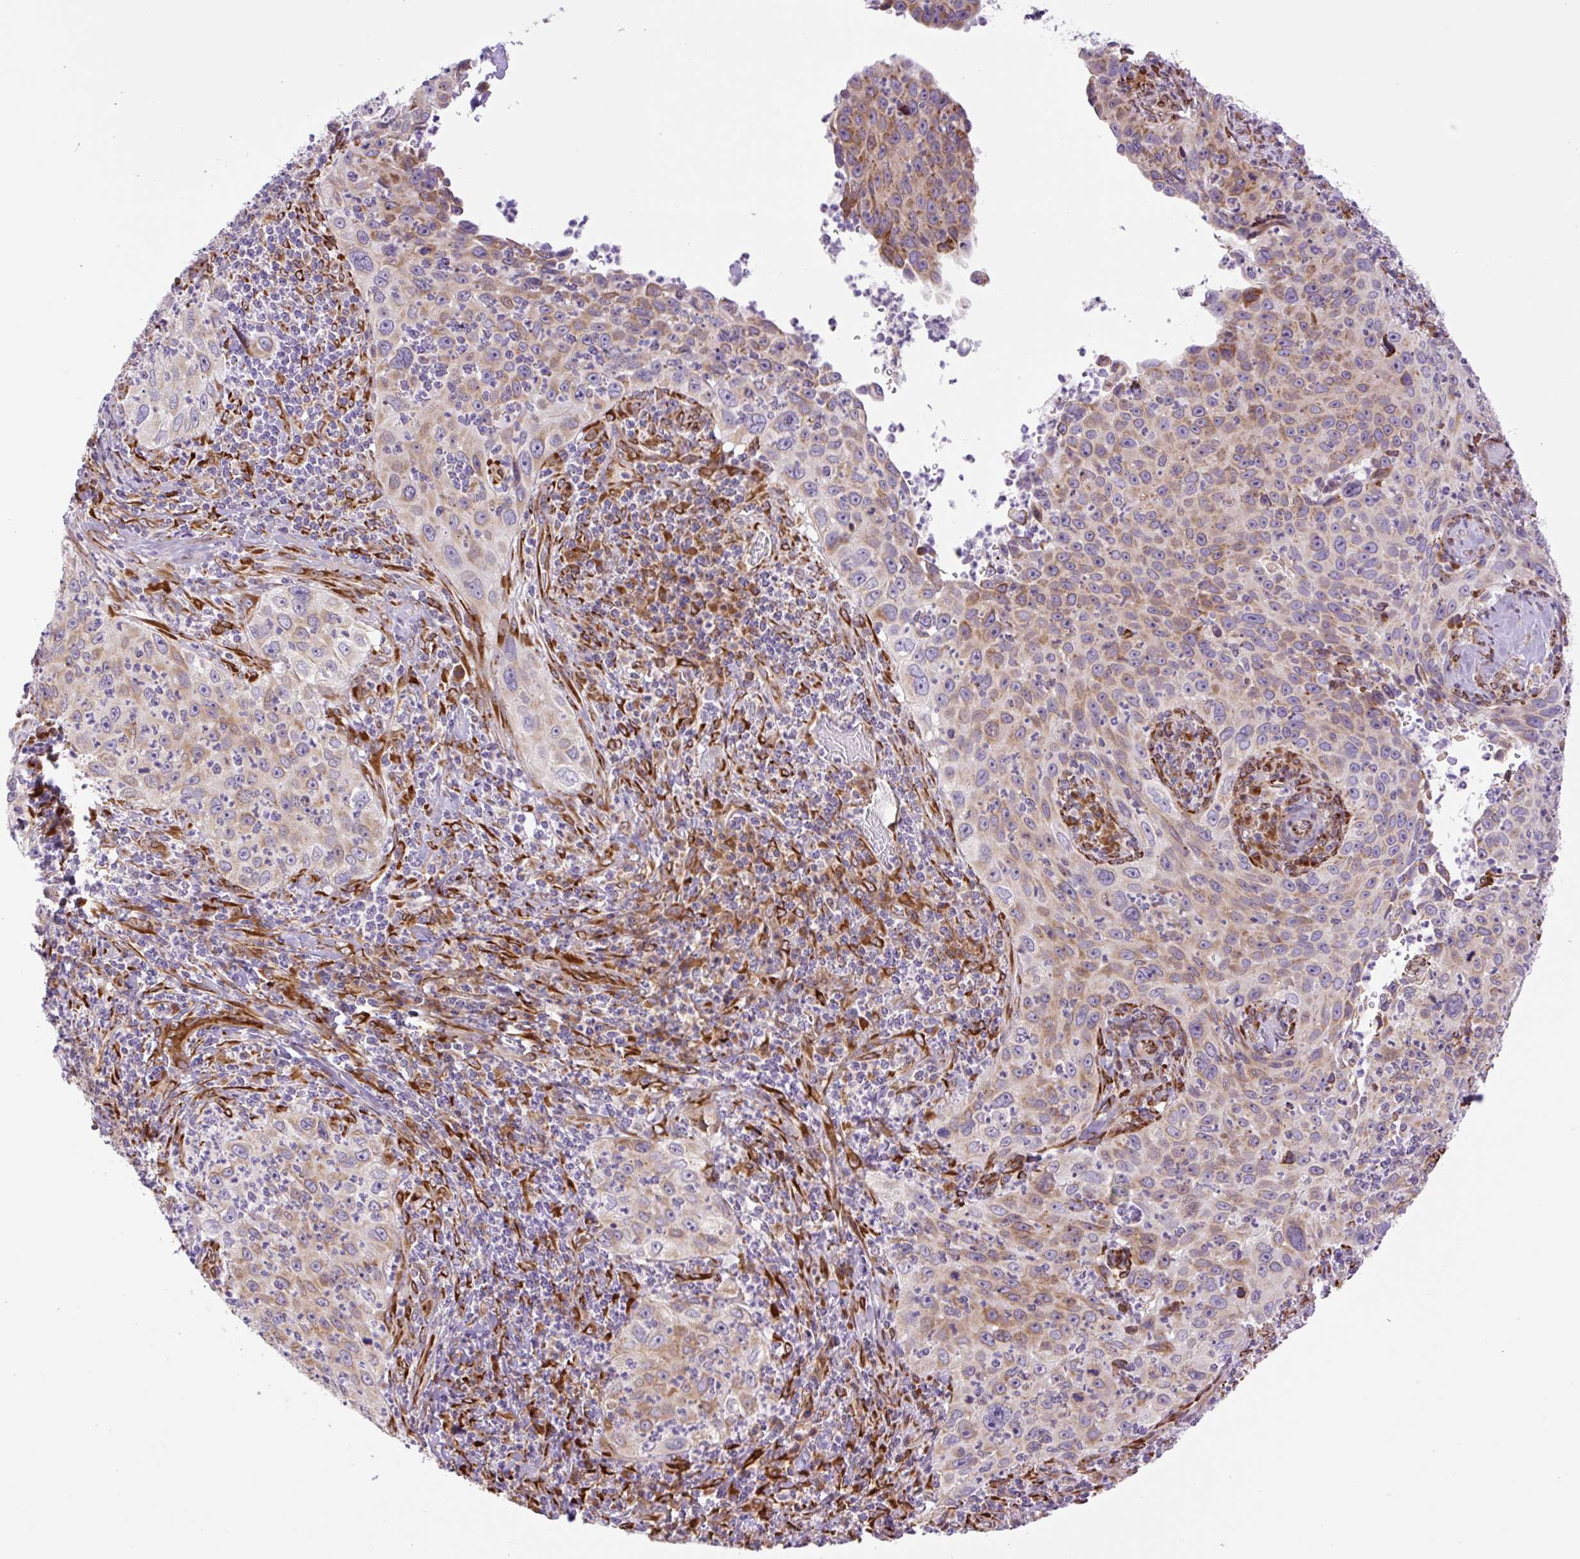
{"staining": {"intensity": "moderate", "quantity": ">75%", "location": "cytoplasmic/membranous"}, "tissue": "cervical cancer", "cell_type": "Tumor cells", "image_type": "cancer", "snomed": [{"axis": "morphology", "description": "Squamous cell carcinoma, NOS"}, {"axis": "topography", "description": "Cervix"}], "caption": "Protein positivity by IHC exhibits moderate cytoplasmic/membranous staining in about >75% of tumor cells in cervical cancer (squamous cell carcinoma). The protein is stained brown, and the nuclei are stained in blue (DAB IHC with brightfield microscopy, high magnification).", "gene": "RAB30", "patient": {"sex": "female", "age": 30}}